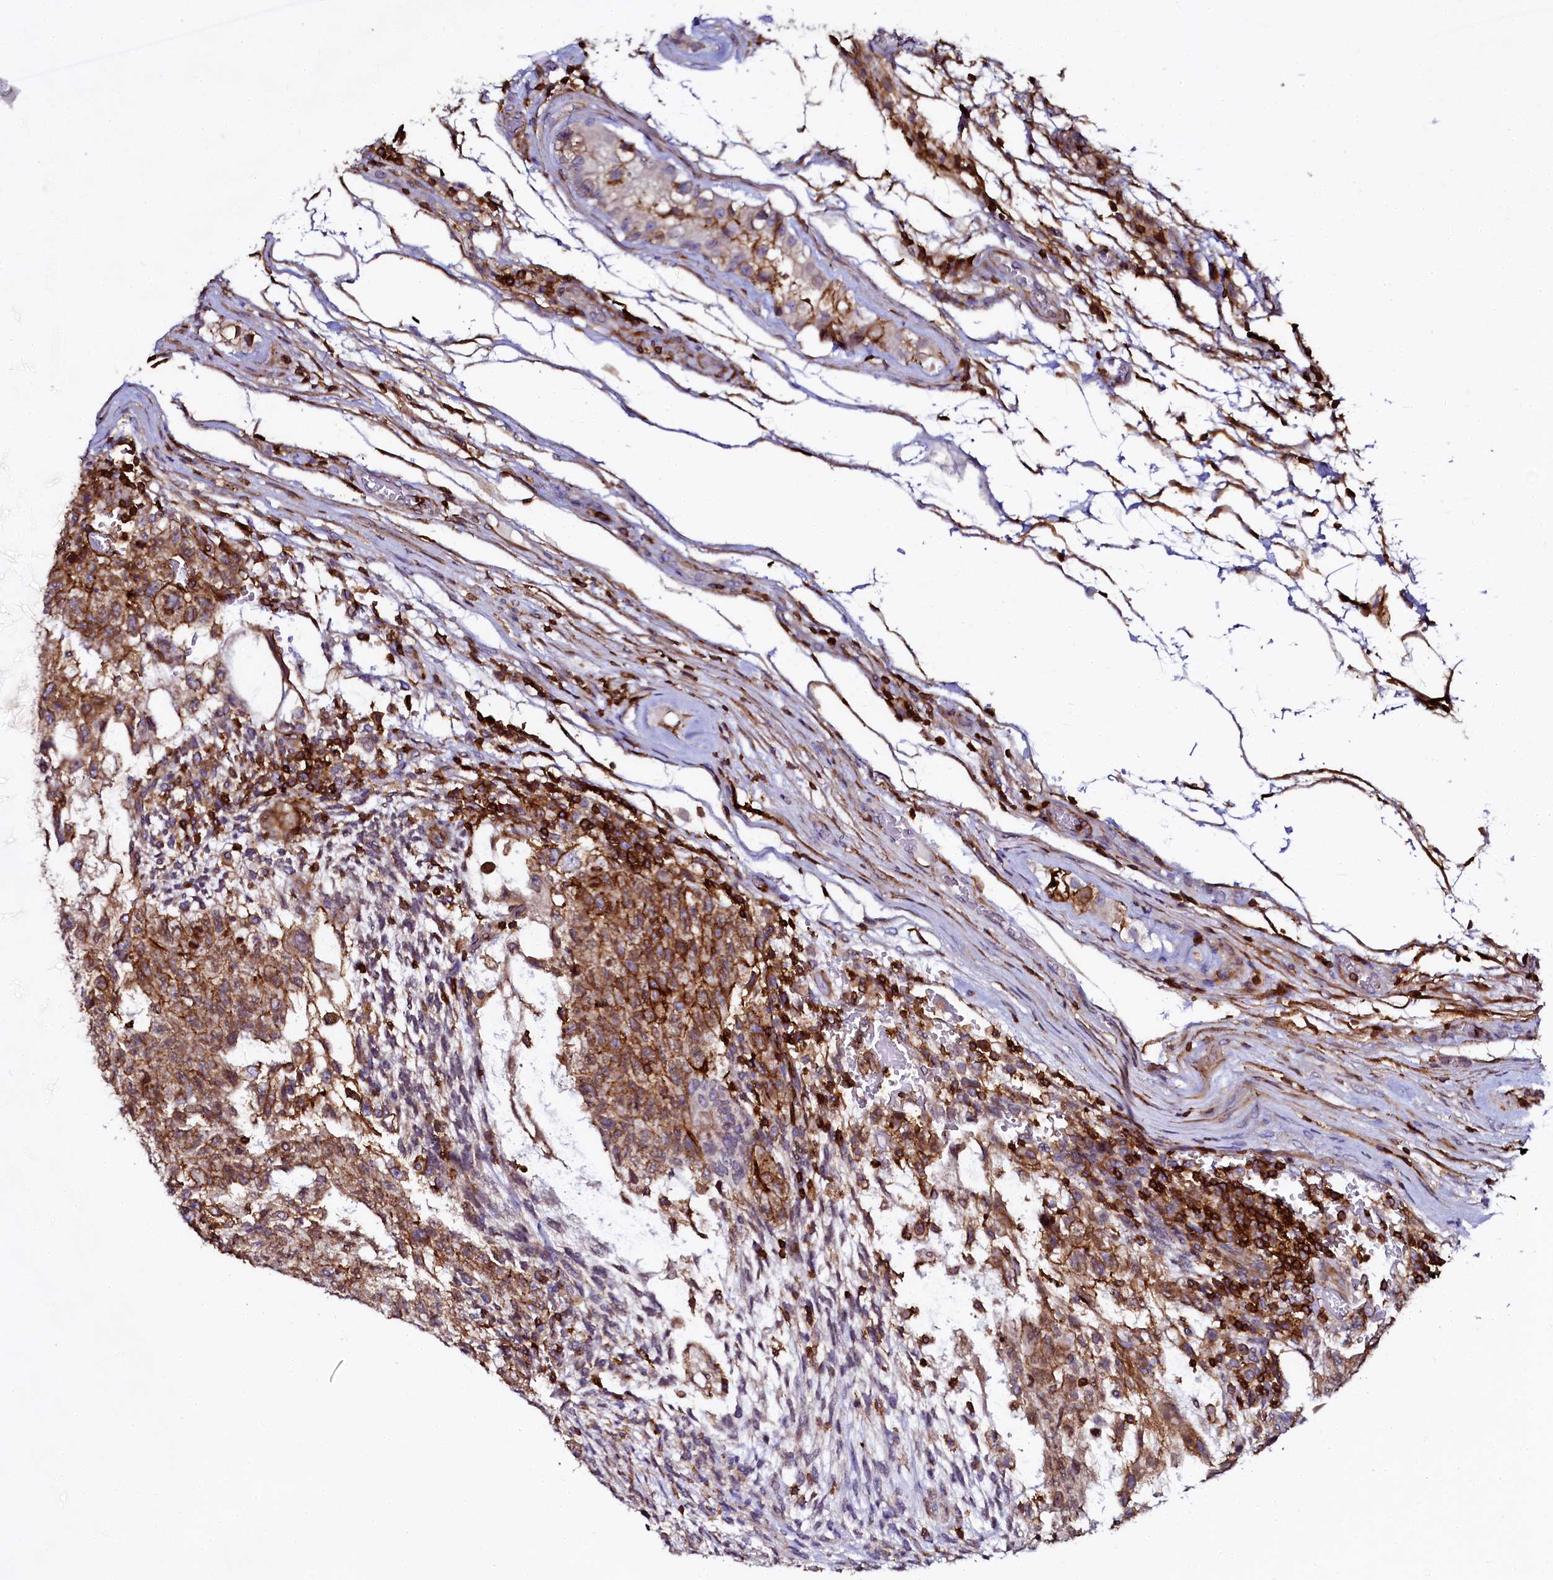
{"staining": {"intensity": "moderate", "quantity": ">75%", "location": "cytoplasmic/membranous"}, "tissue": "testis cancer", "cell_type": "Tumor cells", "image_type": "cancer", "snomed": [{"axis": "morphology", "description": "Normal tissue, NOS"}, {"axis": "morphology", "description": "Carcinoma, Embryonal, NOS"}, {"axis": "topography", "description": "Testis"}], "caption": "Immunohistochemistry image of neoplastic tissue: human testis cancer stained using IHC exhibits medium levels of moderate protein expression localized specifically in the cytoplasmic/membranous of tumor cells, appearing as a cytoplasmic/membranous brown color.", "gene": "AAAS", "patient": {"sex": "male", "age": 36}}